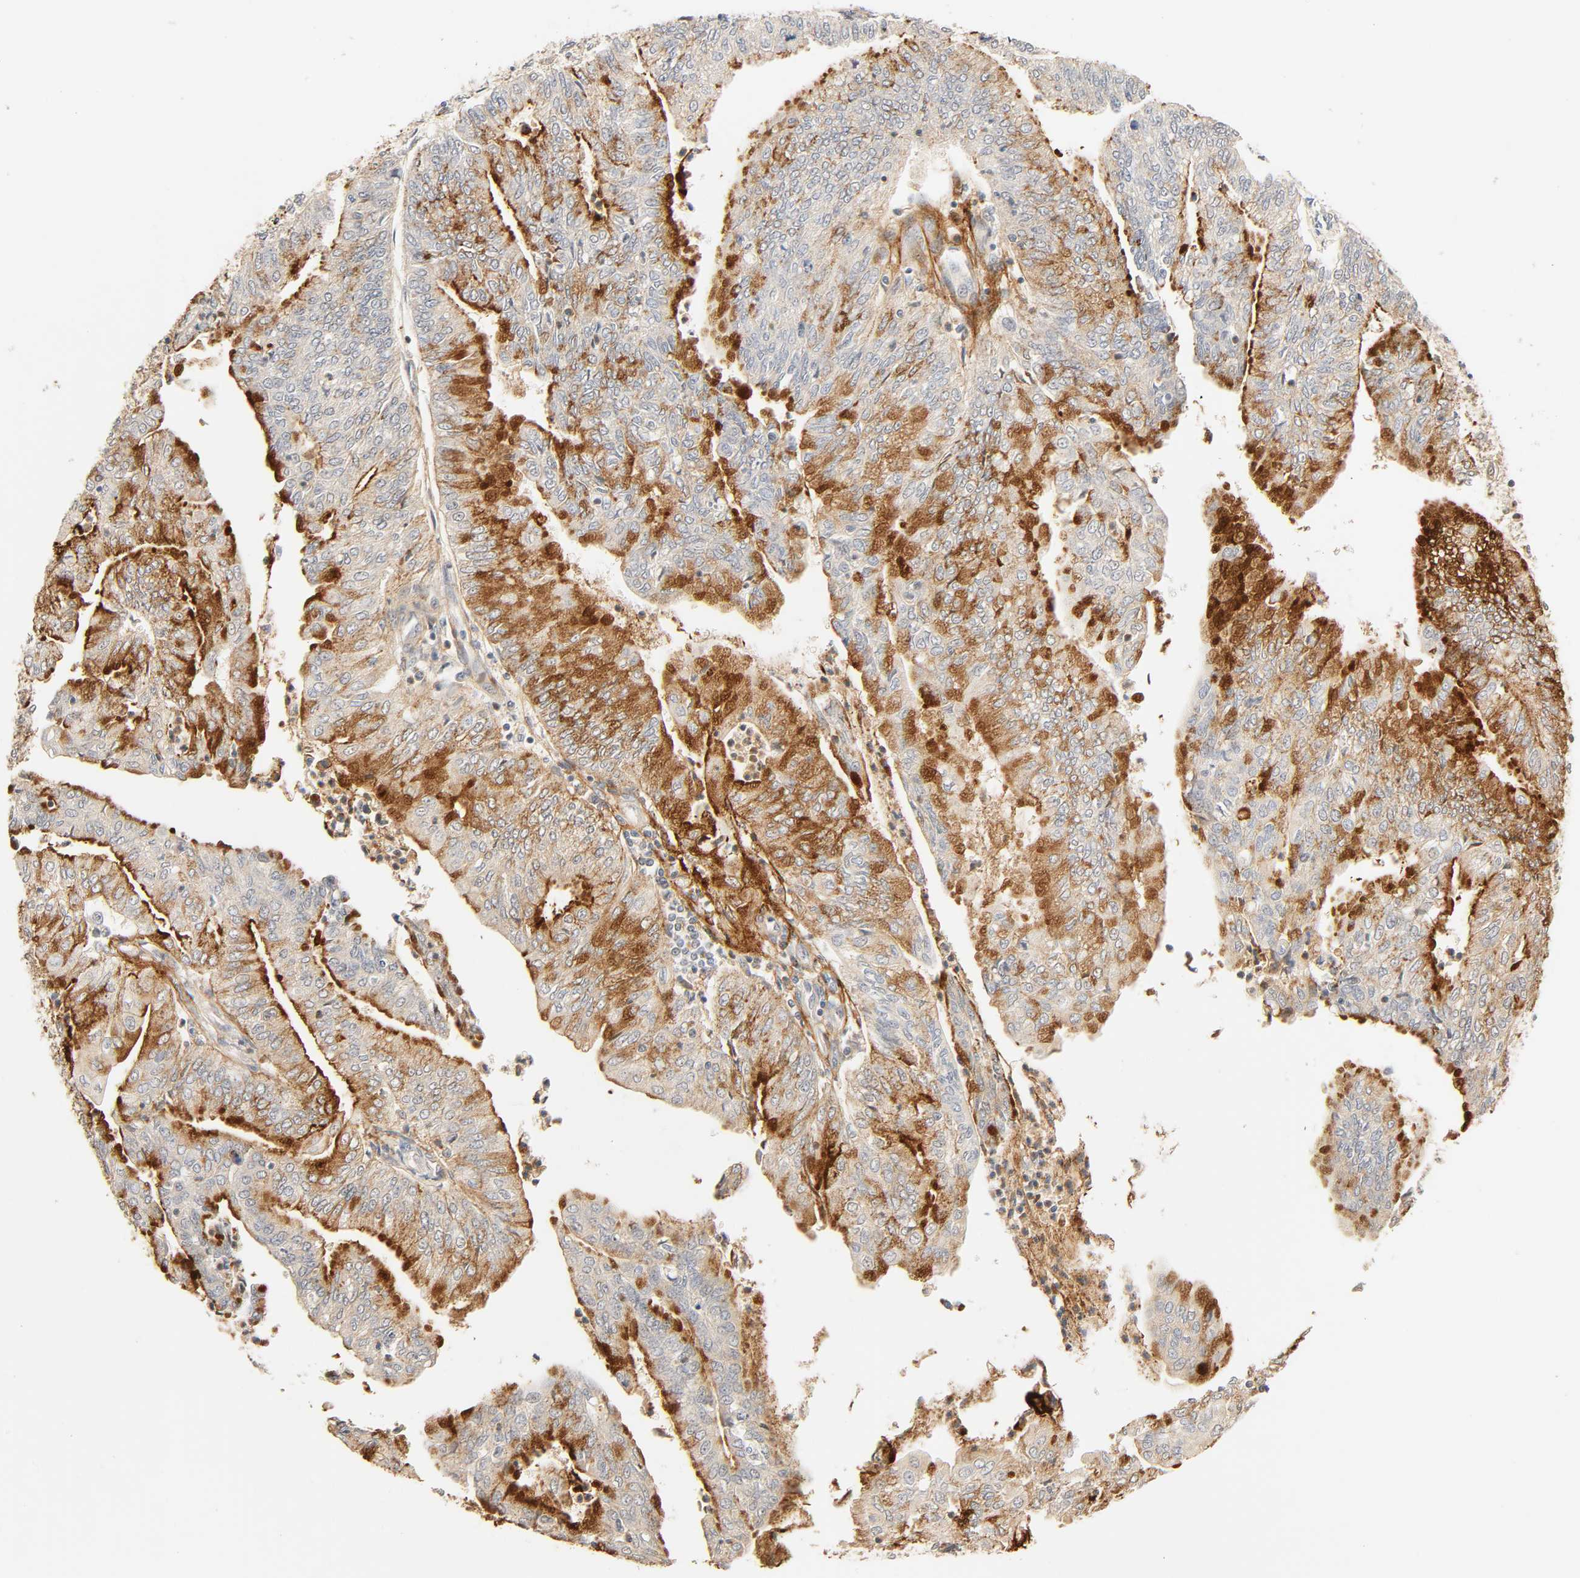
{"staining": {"intensity": "strong", "quantity": "25%-75%", "location": "cytoplasmic/membranous"}, "tissue": "endometrial cancer", "cell_type": "Tumor cells", "image_type": "cancer", "snomed": [{"axis": "morphology", "description": "Adenocarcinoma, NOS"}, {"axis": "topography", "description": "Endometrium"}], "caption": "Endometrial adenocarcinoma stained with DAB (3,3'-diaminobenzidine) IHC displays high levels of strong cytoplasmic/membranous staining in approximately 25%-75% of tumor cells.", "gene": "CACNA1G", "patient": {"sex": "female", "age": 59}}